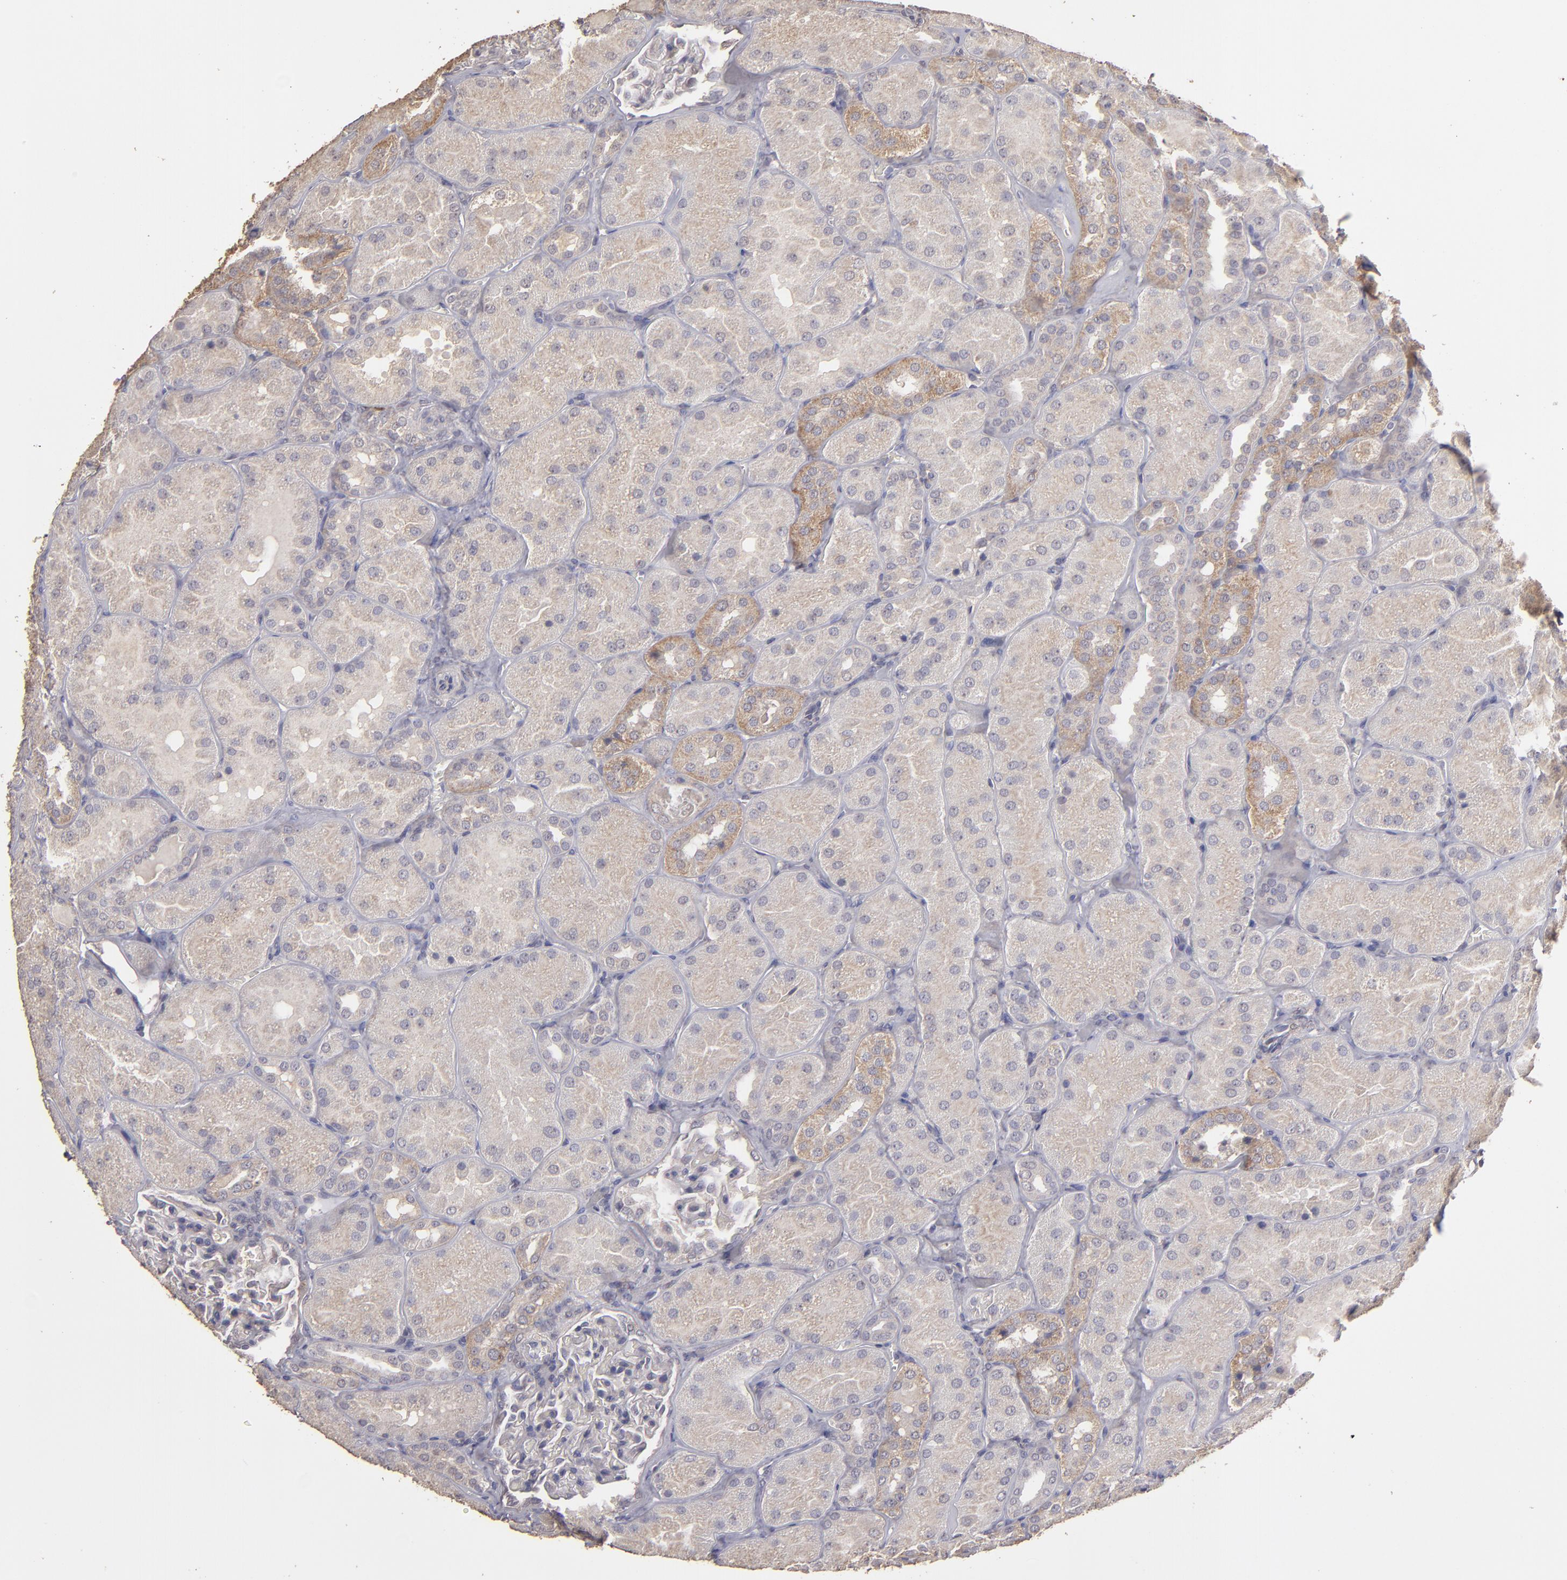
{"staining": {"intensity": "weak", "quantity": "<25%", "location": "cytoplasmic/membranous"}, "tissue": "kidney", "cell_type": "Cells in glomeruli", "image_type": "normal", "snomed": [{"axis": "morphology", "description": "Normal tissue, NOS"}, {"axis": "topography", "description": "Kidney"}], "caption": "High power microscopy micrograph of an IHC photomicrograph of normal kidney, revealing no significant positivity in cells in glomeruli.", "gene": "FAT1", "patient": {"sex": "male", "age": 28}}